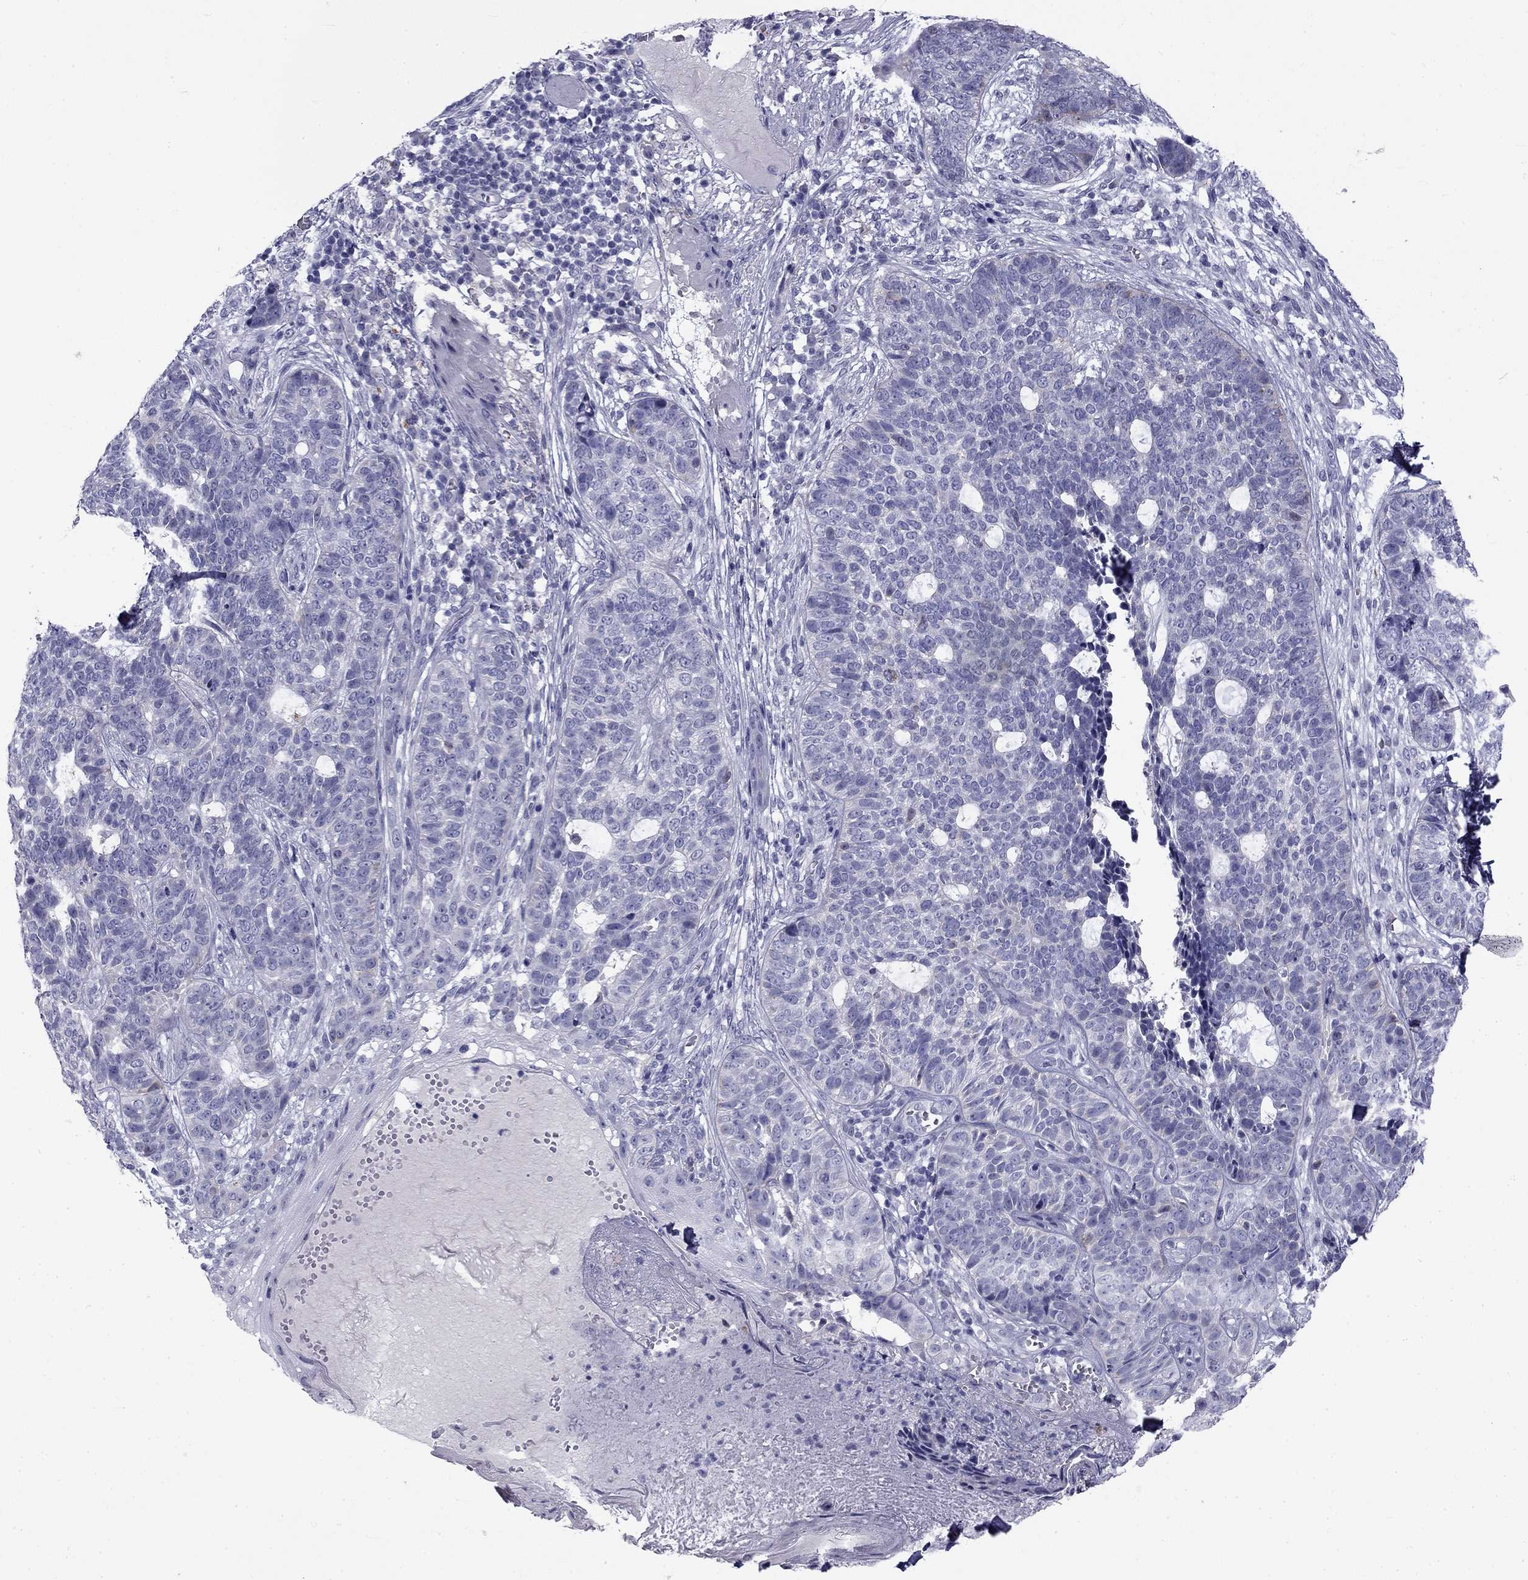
{"staining": {"intensity": "negative", "quantity": "none", "location": "none"}, "tissue": "skin cancer", "cell_type": "Tumor cells", "image_type": "cancer", "snomed": [{"axis": "morphology", "description": "Basal cell carcinoma"}, {"axis": "topography", "description": "Skin"}], "caption": "This image is of basal cell carcinoma (skin) stained with immunohistochemistry to label a protein in brown with the nuclei are counter-stained blue. There is no positivity in tumor cells.", "gene": "CLPSL2", "patient": {"sex": "female", "age": 69}}